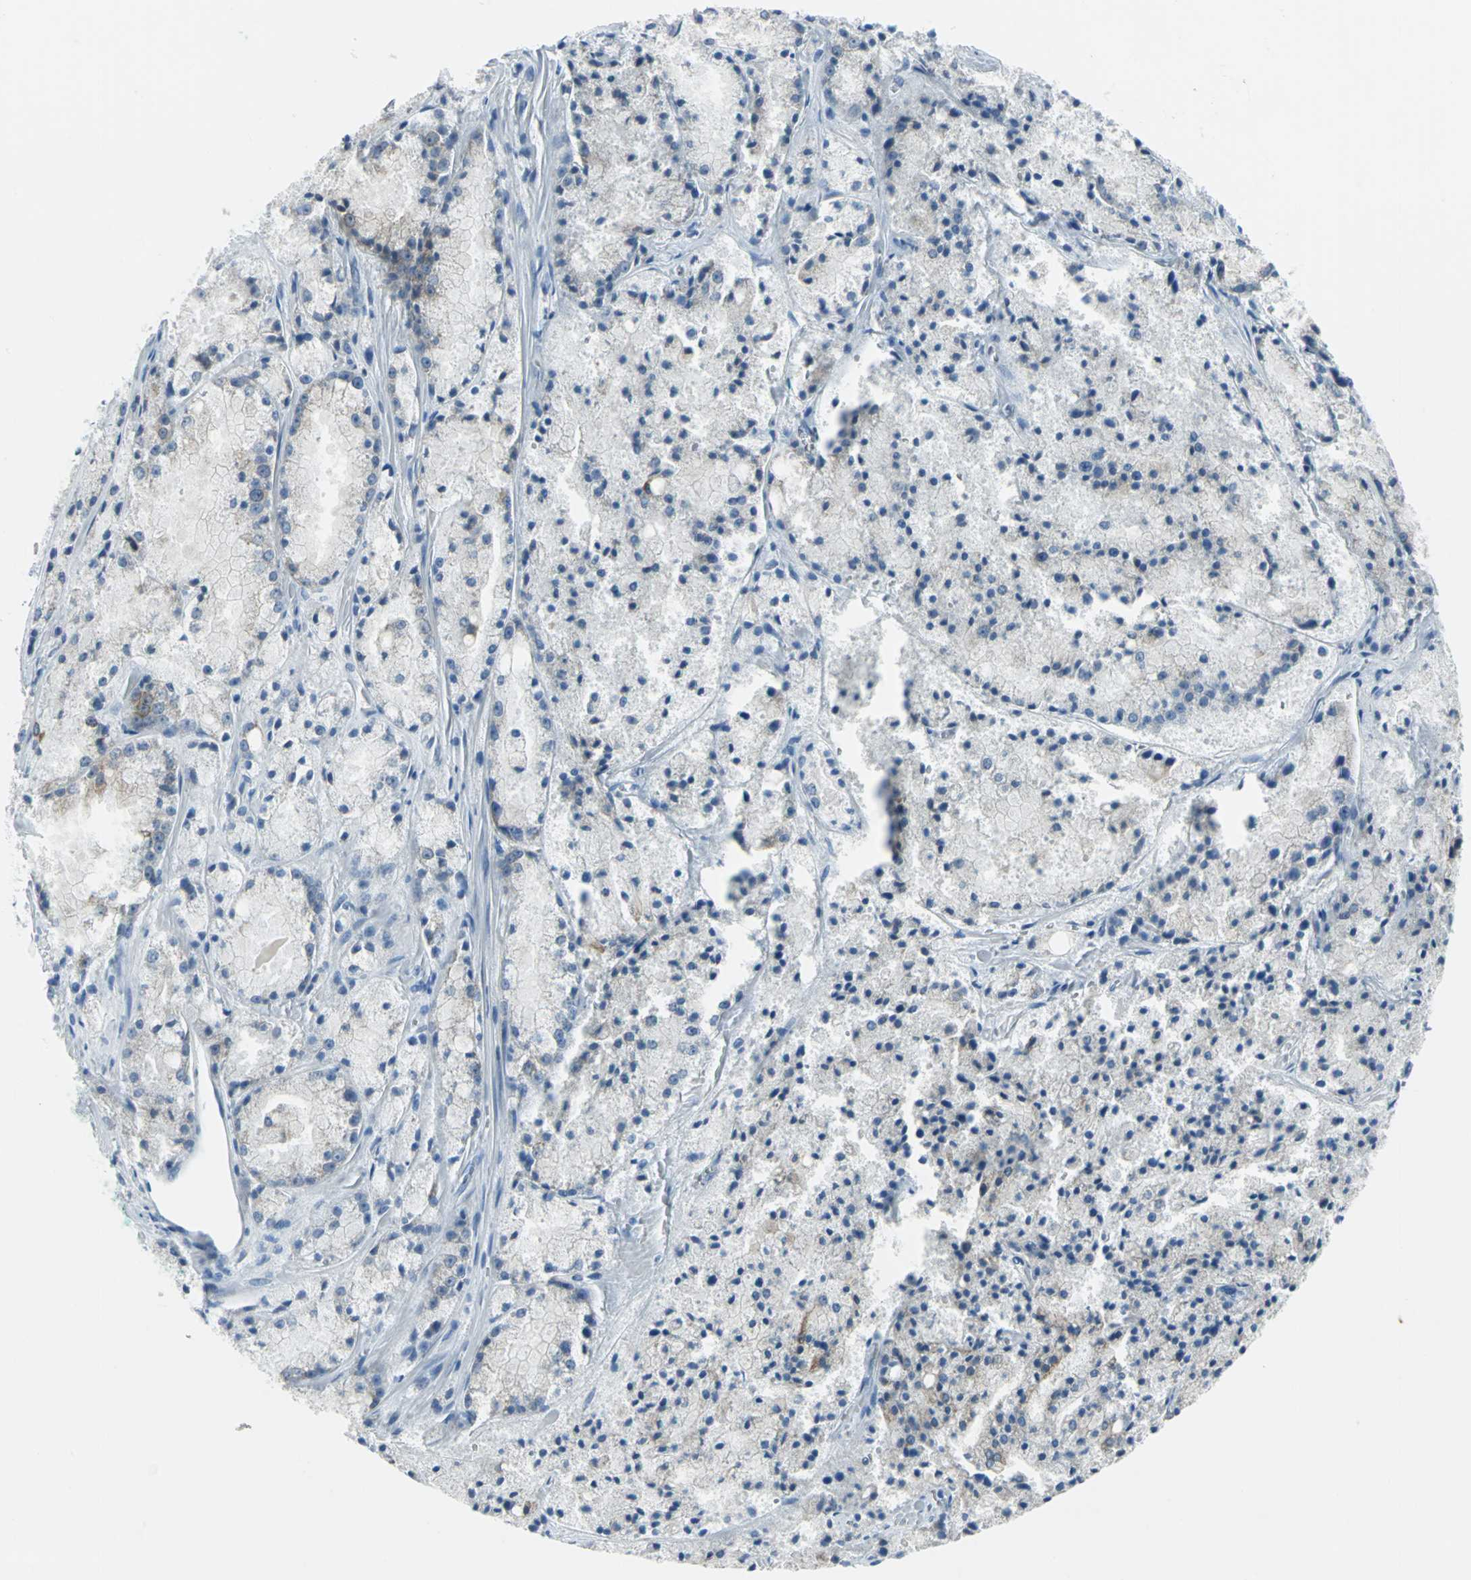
{"staining": {"intensity": "negative", "quantity": "none", "location": "none"}, "tissue": "prostate cancer", "cell_type": "Tumor cells", "image_type": "cancer", "snomed": [{"axis": "morphology", "description": "Adenocarcinoma, Low grade"}, {"axis": "topography", "description": "Prostate"}], "caption": "Tumor cells are negative for brown protein staining in prostate cancer (adenocarcinoma (low-grade)).", "gene": "CYB5A", "patient": {"sex": "male", "age": 64}}